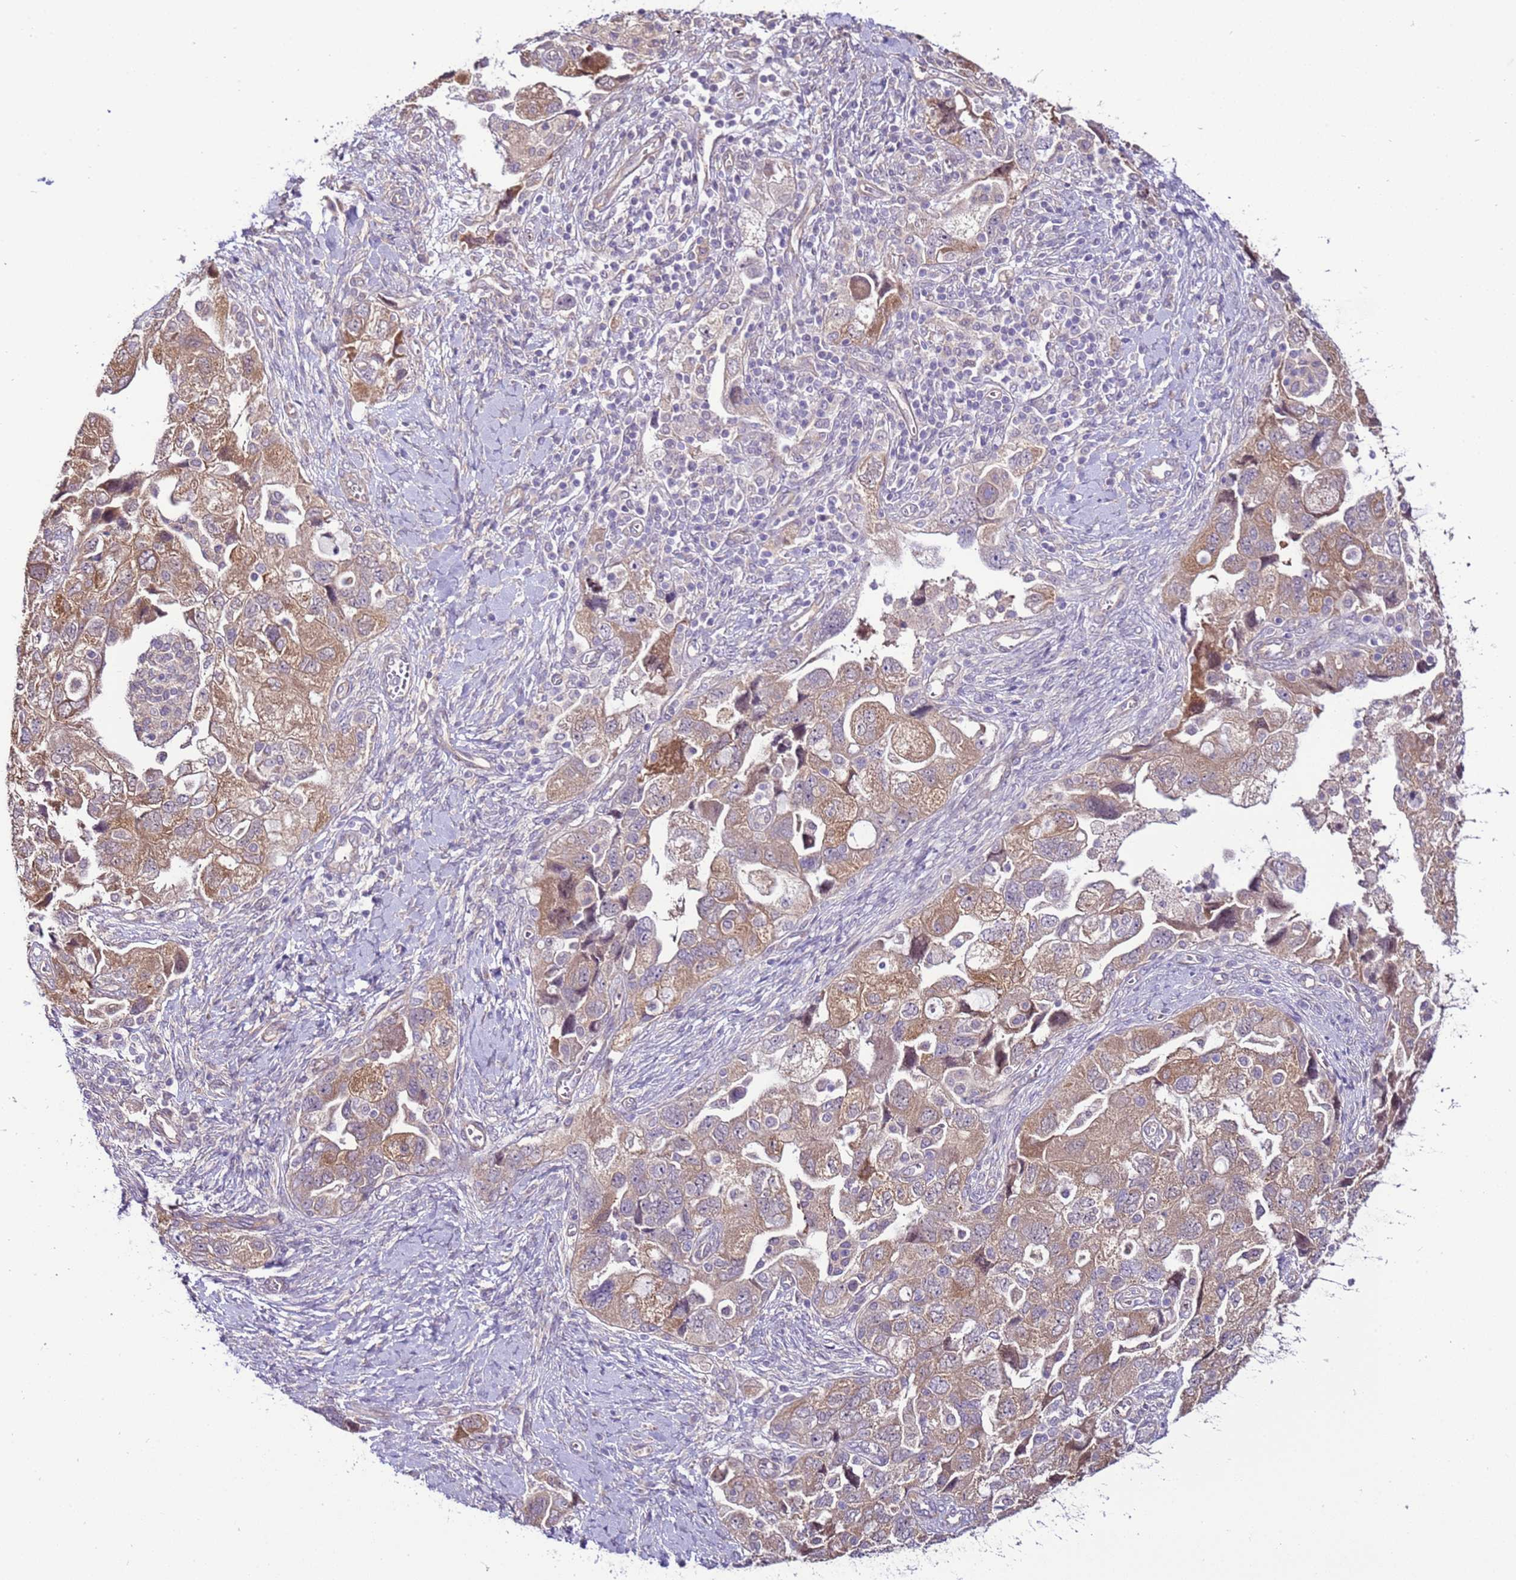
{"staining": {"intensity": "moderate", "quantity": ">75%", "location": "cytoplasmic/membranous"}, "tissue": "ovarian cancer", "cell_type": "Tumor cells", "image_type": "cancer", "snomed": [{"axis": "morphology", "description": "Carcinoma, NOS"}, {"axis": "morphology", "description": "Cystadenocarcinoma, serous, NOS"}, {"axis": "topography", "description": "Ovary"}], "caption": "Immunohistochemical staining of ovarian cancer reveals medium levels of moderate cytoplasmic/membranous positivity in approximately >75% of tumor cells.", "gene": "SCARA3", "patient": {"sex": "female", "age": 69}}